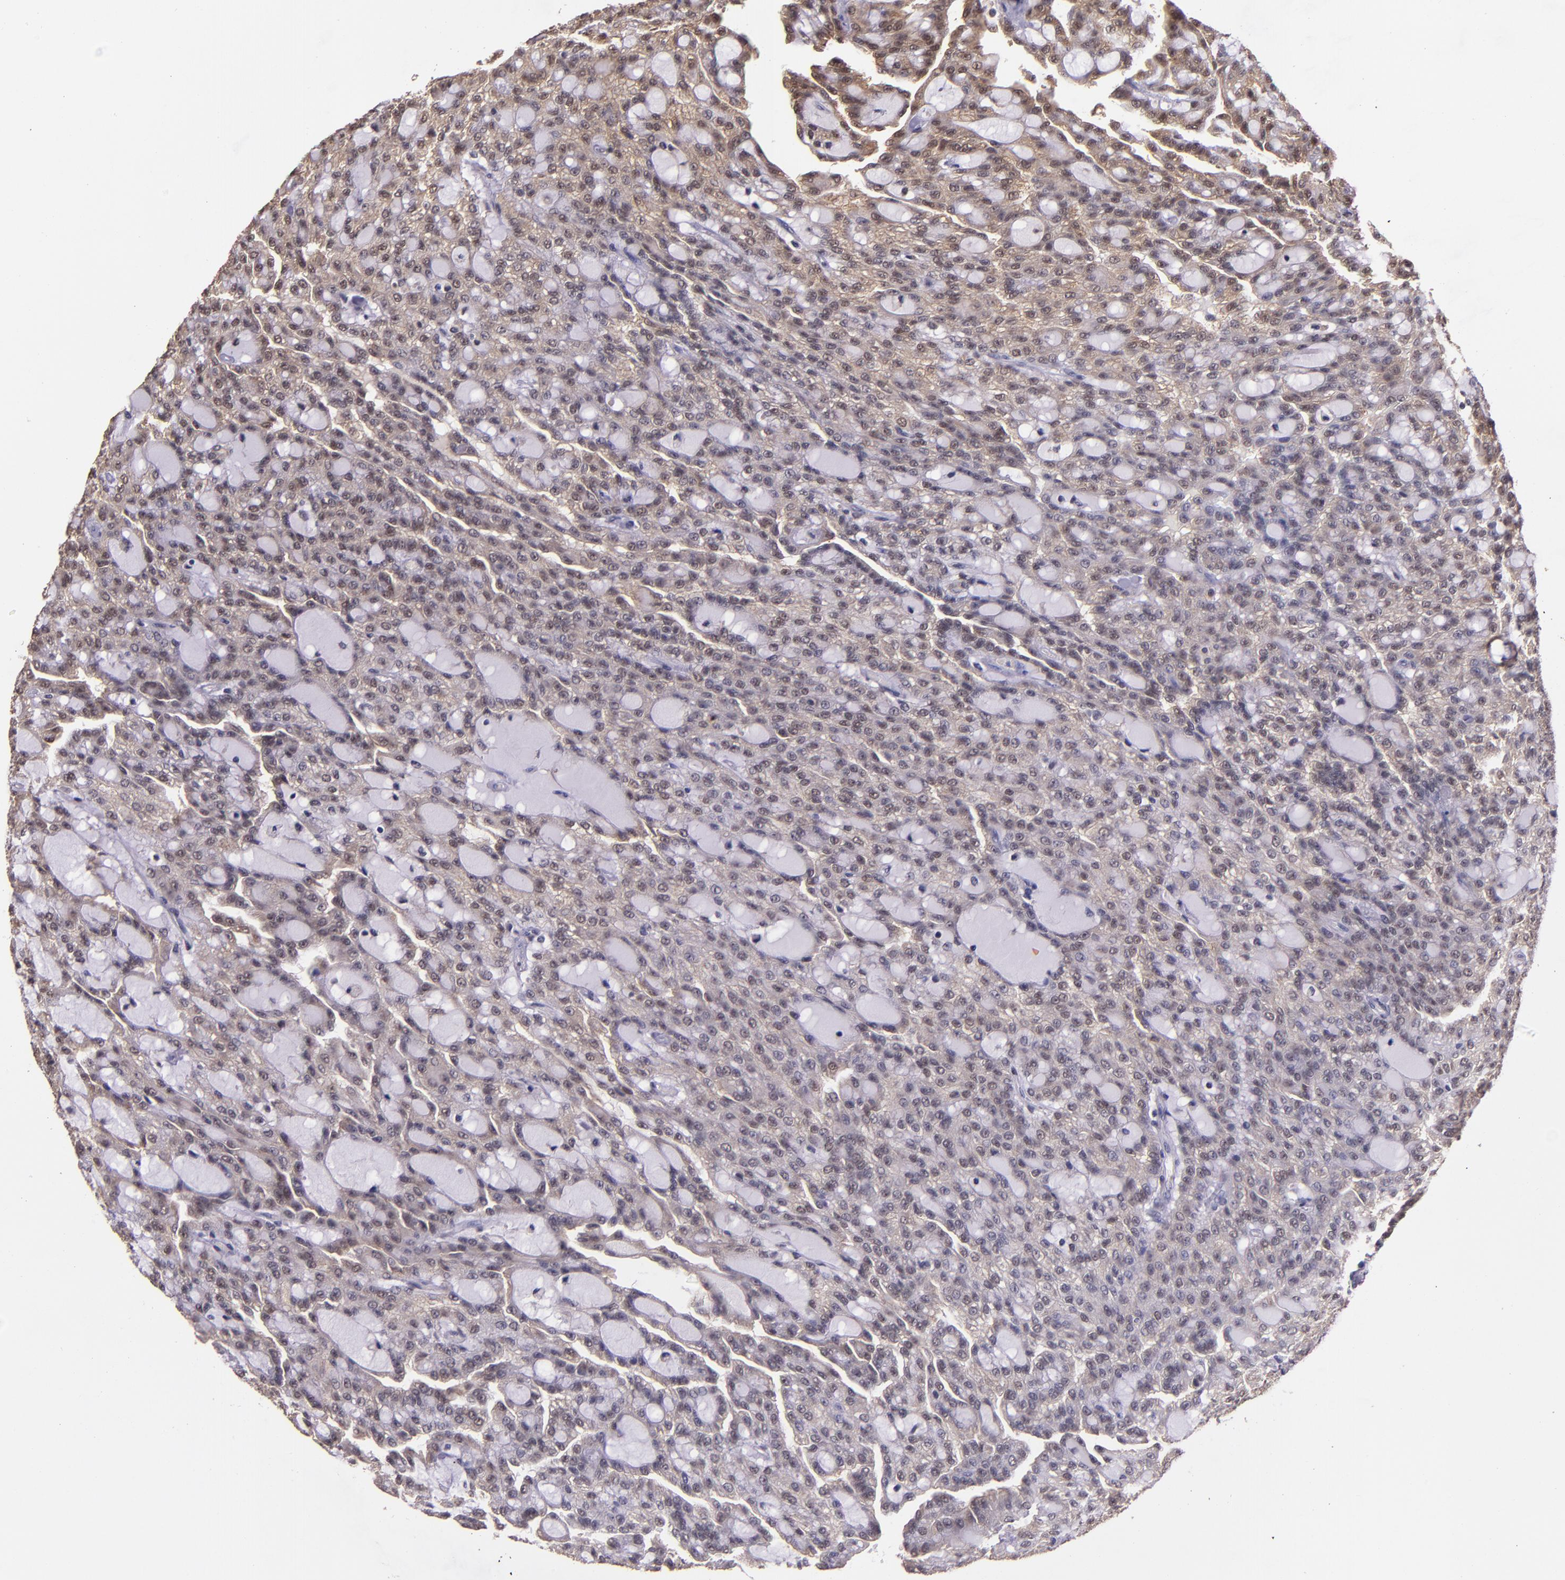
{"staining": {"intensity": "moderate", "quantity": "25%-75%", "location": "cytoplasmic/membranous,nuclear"}, "tissue": "renal cancer", "cell_type": "Tumor cells", "image_type": "cancer", "snomed": [{"axis": "morphology", "description": "Adenocarcinoma, NOS"}, {"axis": "topography", "description": "Kidney"}], "caption": "An image of human adenocarcinoma (renal) stained for a protein demonstrates moderate cytoplasmic/membranous and nuclear brown staining in tumor cells. (DAB (3,3'-diaminobenzidine) IHC with brightfield microscopy, high magnification).", "gene": "STAT6", "patient": {"sex": "male", "age": 63}}